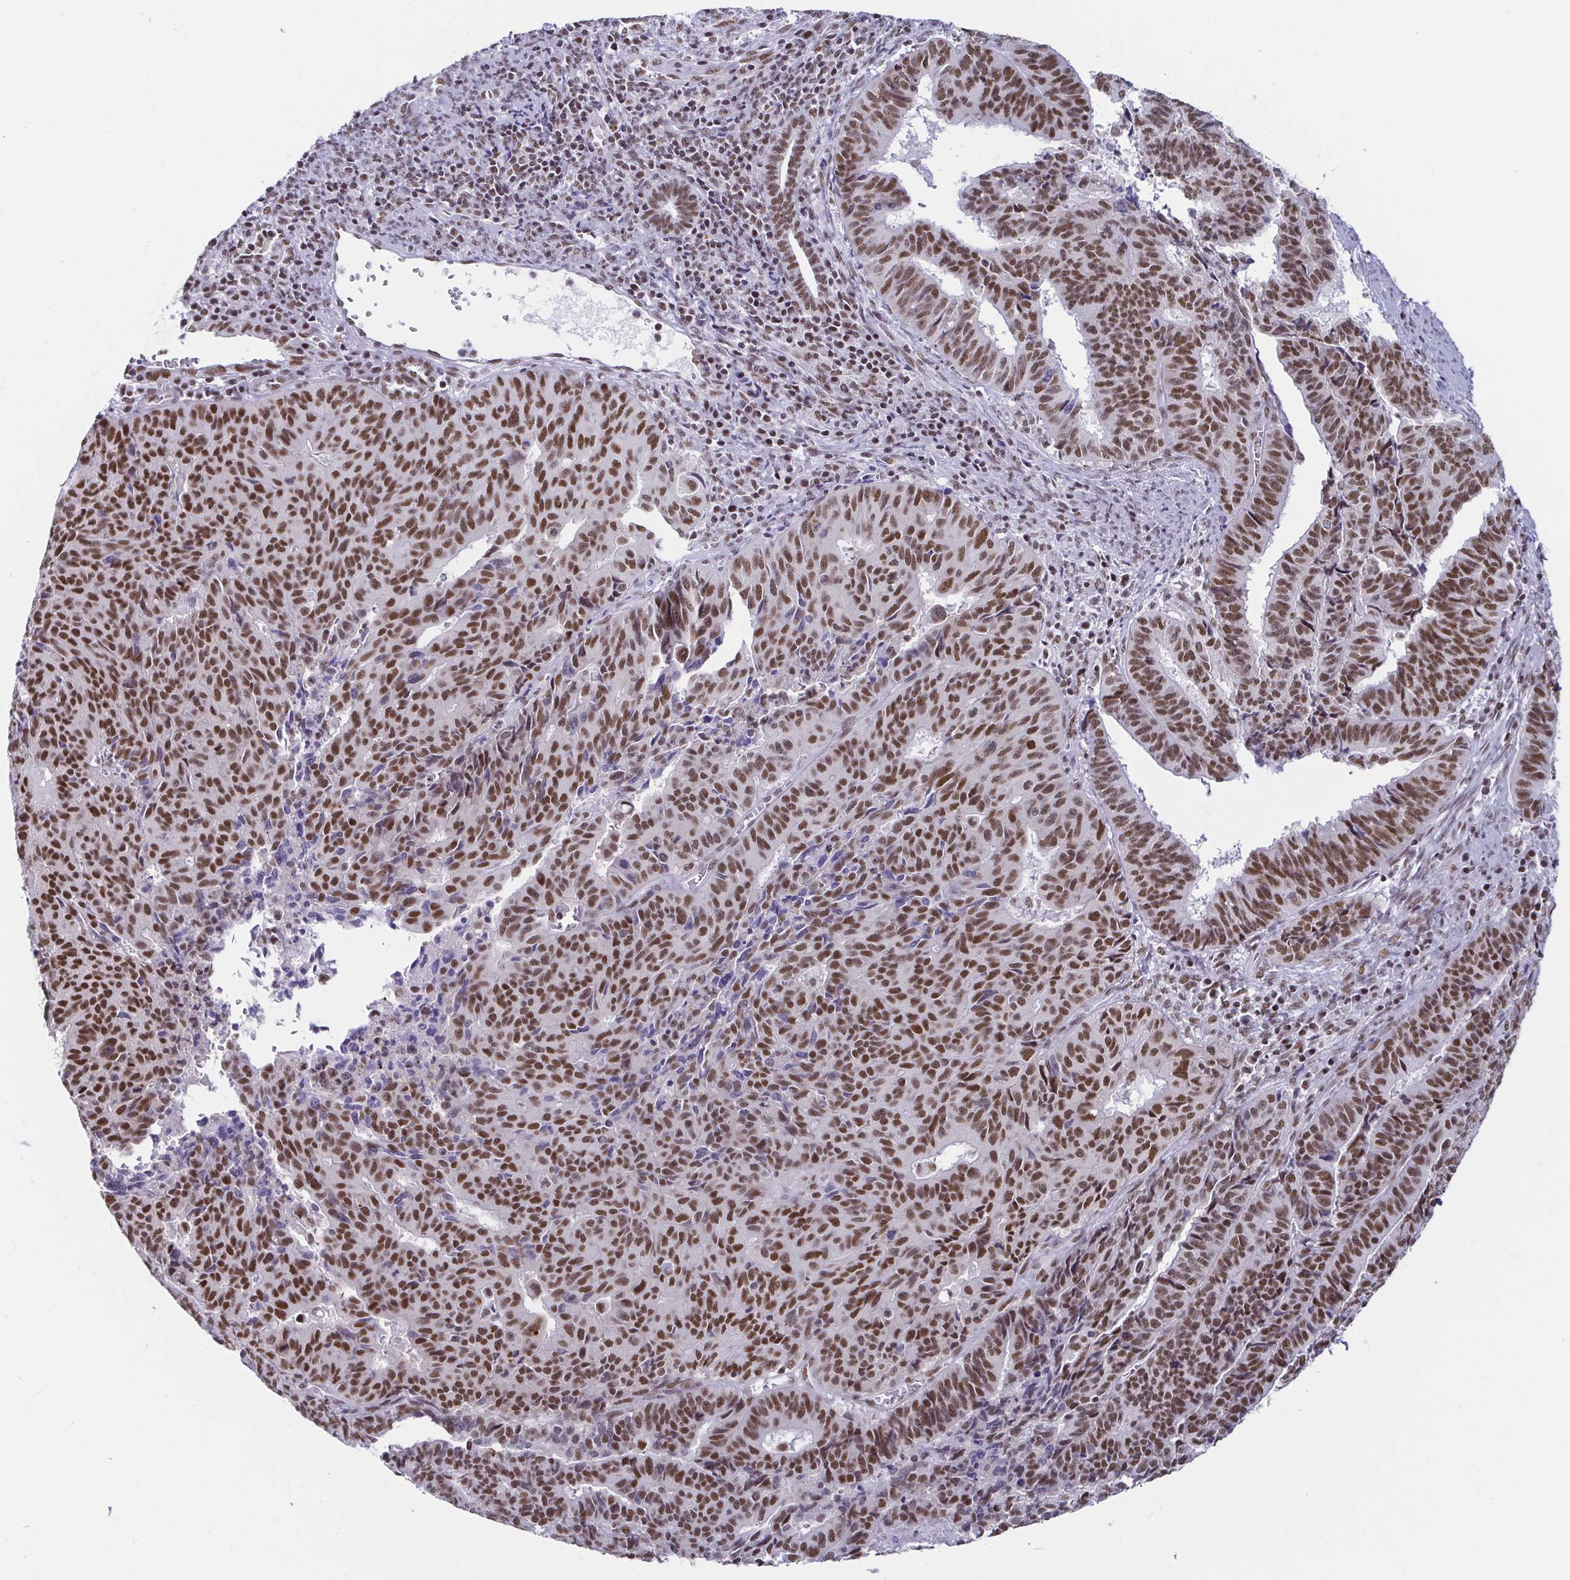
{"staining": {"intensity": "moderate", "quantity": ">75%", "location": "nuclear"}, "tissue": "endometrial cancer", "cell_type": "Tumor cells", "image_type": "cancer", "snomed": [{"axis": "morphology", "description": "Adenocarcinoma, NOS"}, {"axis": "topography", "description": "Endometrium"}], "caption": "Adenocarcinoma (endometrial) stained with immunohistochemistry (IHC) reveals moderate nuclear staining in approximately >75% of tumor cells.", "gene": "EWSR1", "patient": {"sex": "female", "age": 65}}